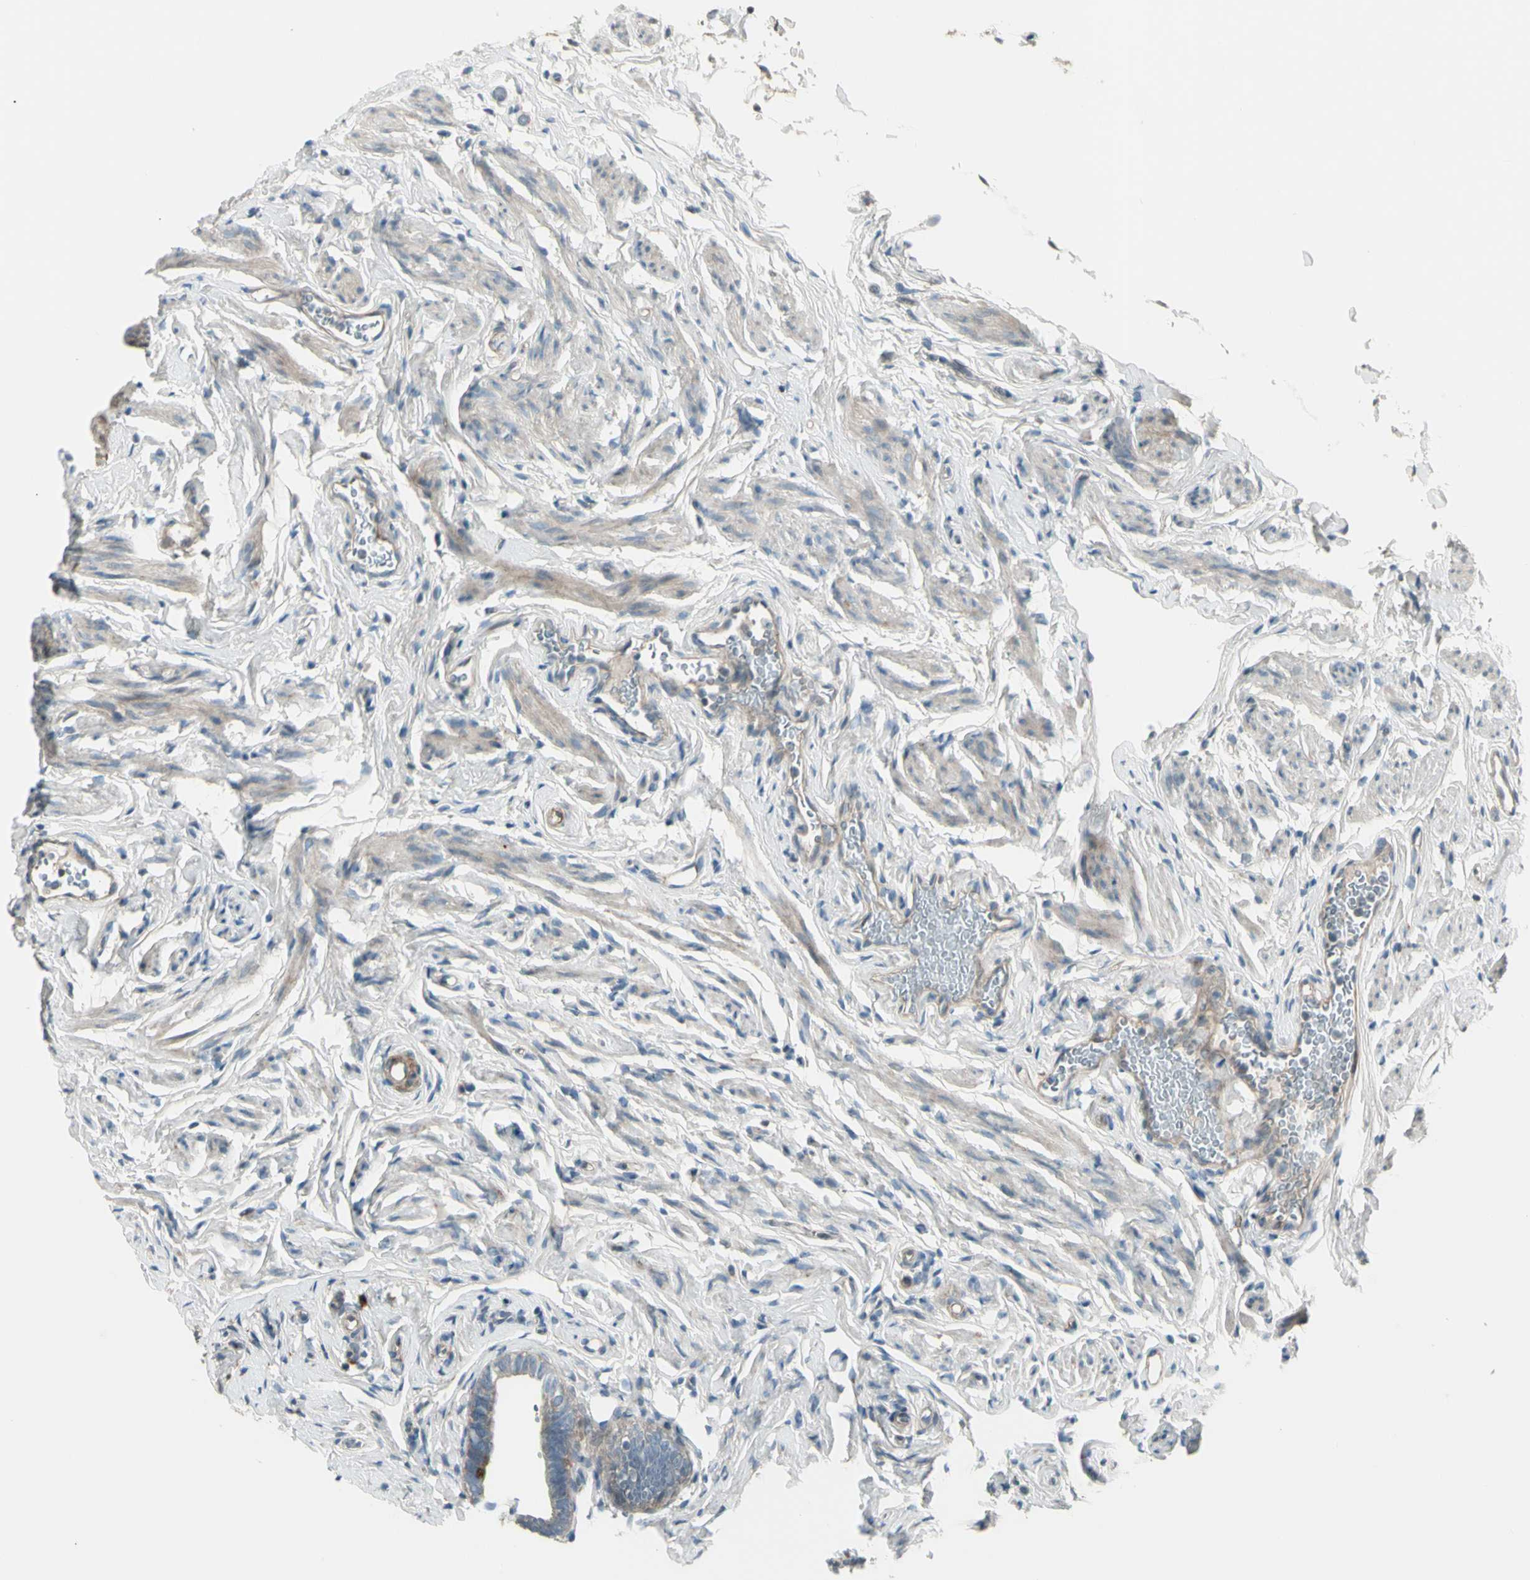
{"staining": {"intensity": "weak", "quantity": ">75%", "location": "cytoplasmic/membranous"}, "tissue": "fallopian tube", "cell_type": "Glandular cells", "image_type": "normal", "snomed": [{"axis": "morphology", "description": "Normal tissue, NOS"}, {"axis": "topography", "description": "Fallopian tube"}], "caption": "Weak cytoplasmic/membranous protein staining is appreciated in about >75% of glandular cells in fallopian tube.", "gene": "OSTM1", "patient": {"sex": "female", "age": 71}}